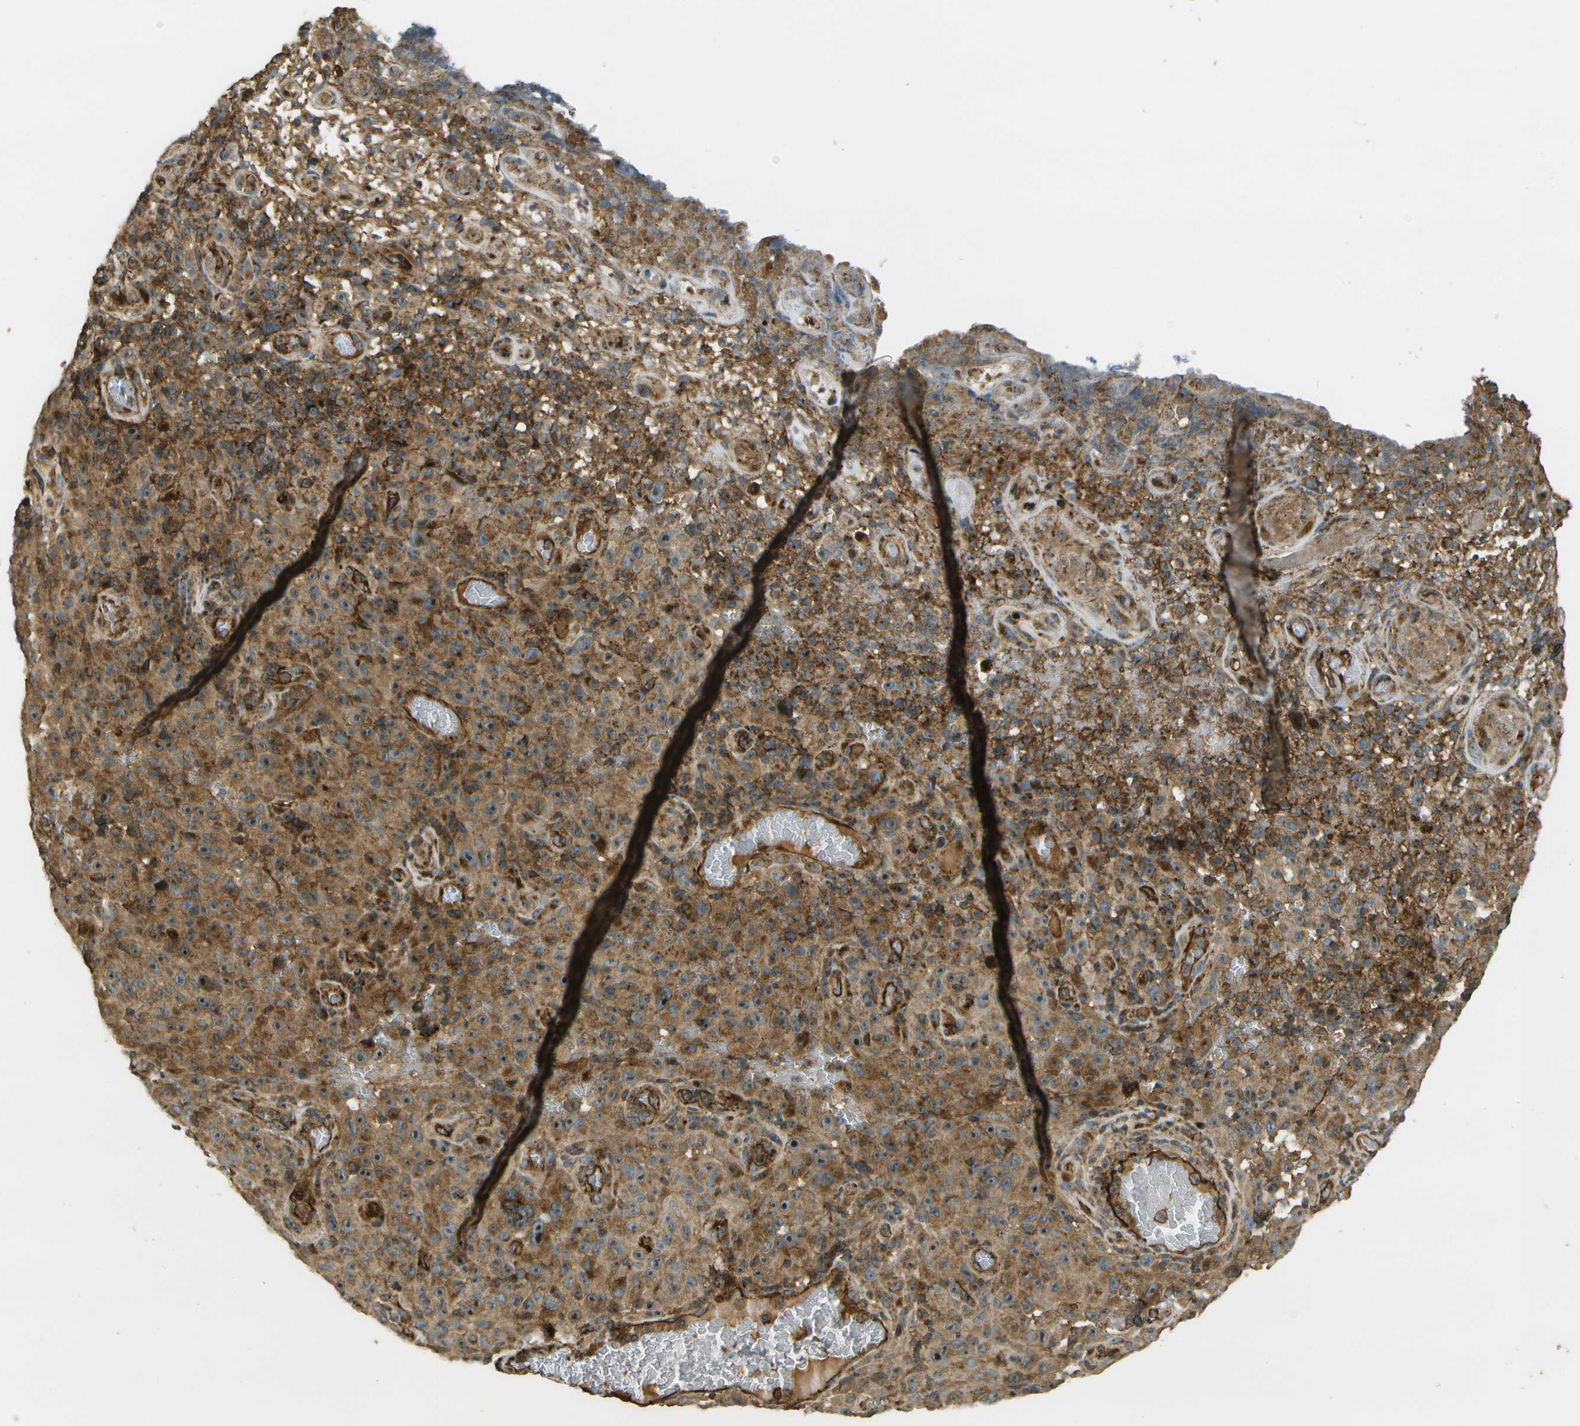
{"staining": {"intensity": "strong", "quantity": ">75%", "location": "cytoplasmic/membranous,nuclear"}, "tissue": "melanoma", "cell_type": "Tumor cells", "image_type": "cancer", "snomed": [{"axis": "morphology", "description": "Malignant melanoma, NOS"}, {"axis": "topography", "description": "Skin"}], "caption": "Malignant melanoma stained with a brown dye displays strong cytoplasmic/membranous and nuclear positive expression in about >75% of tumor cells.", "gene": "LRP12", "patient": {"sex": "female", "age": 82}}